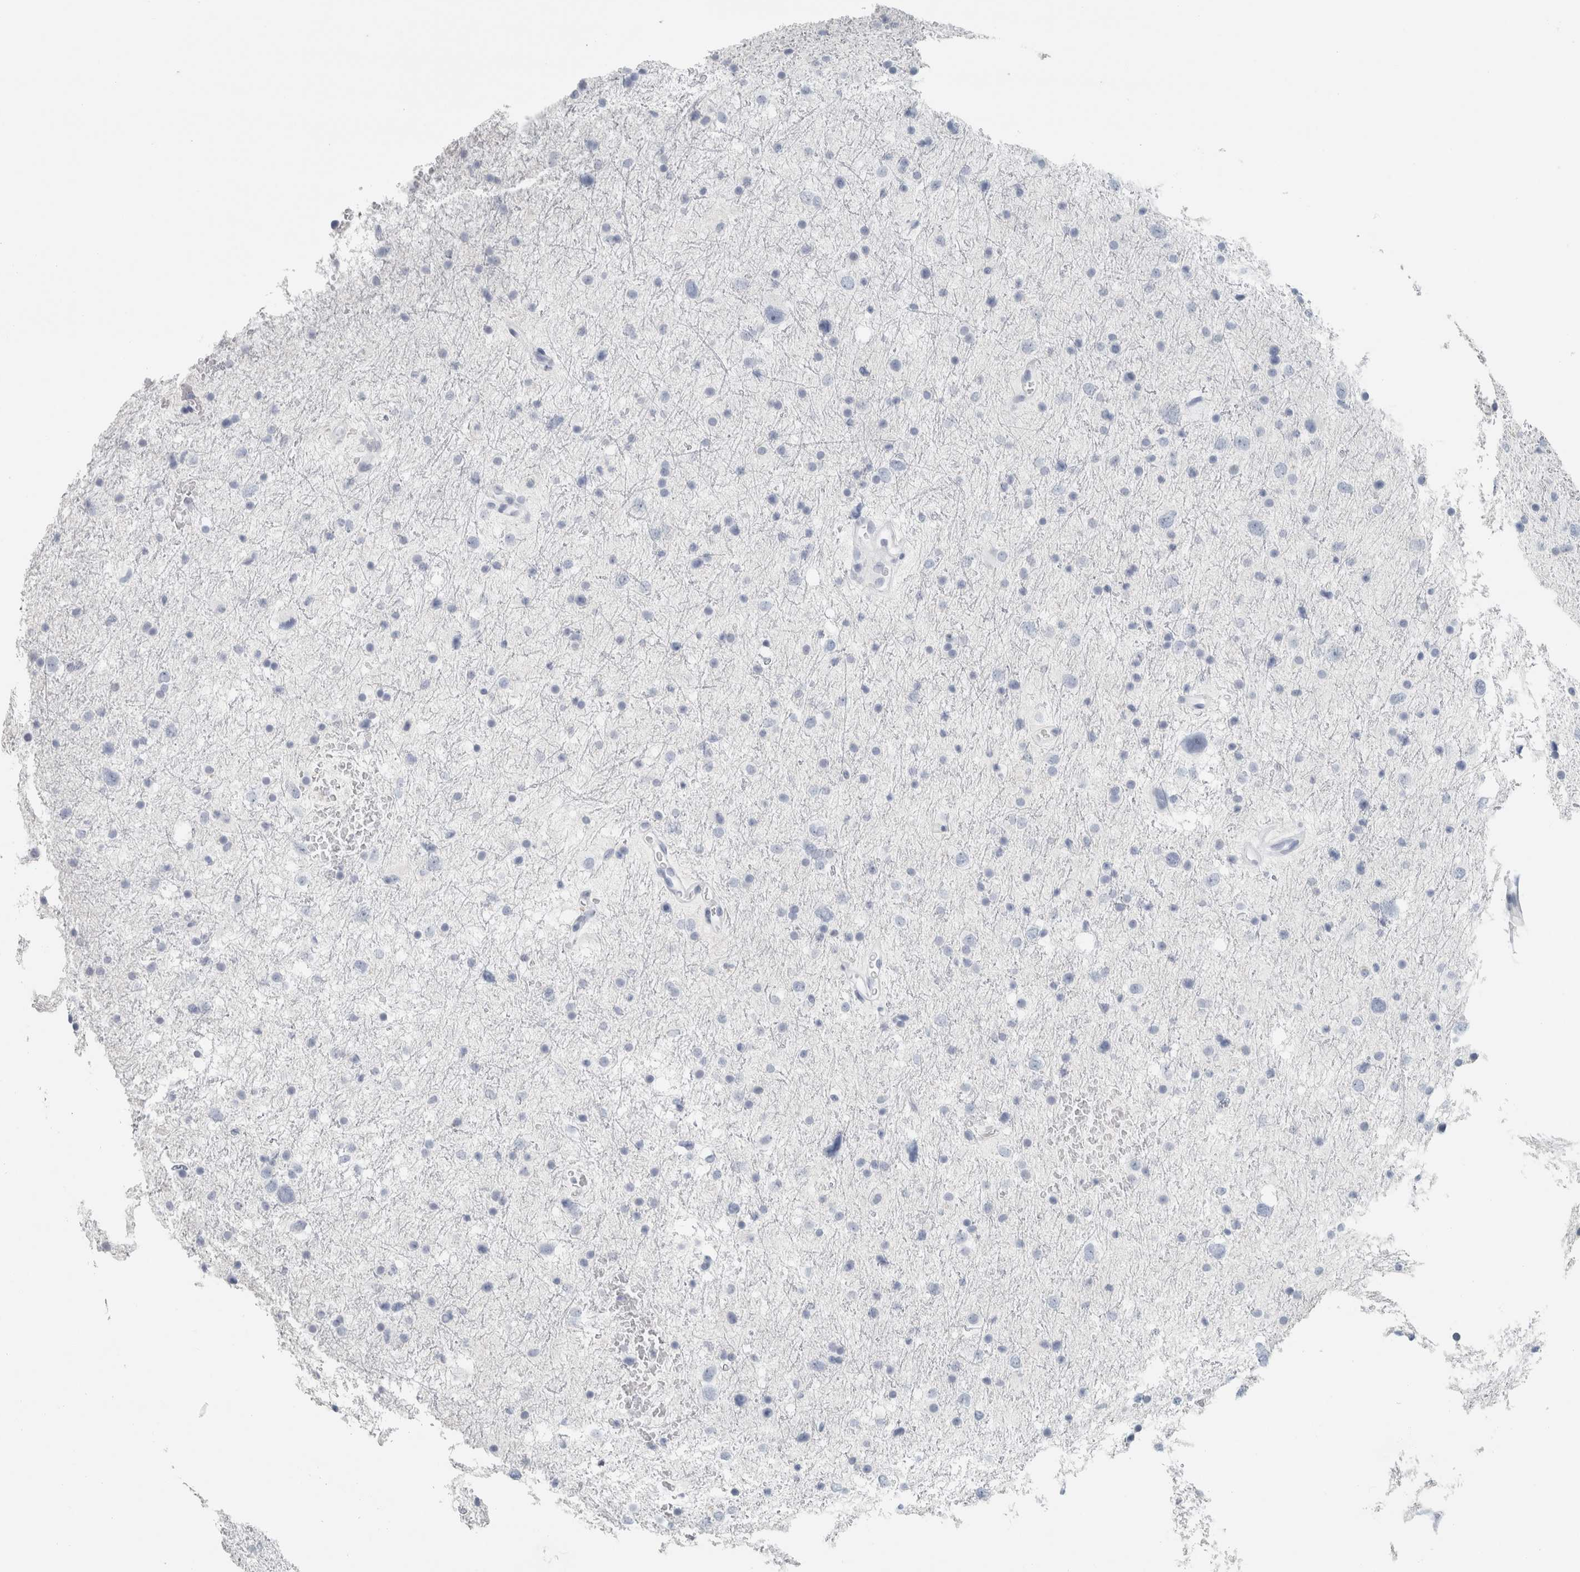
{"staining": {"intensity": "negative", "quantity": "none", "location": "none"}, "tissue": "glioma", "cell_type": "Tumor cells", "image_type": "cancer", "snomed": [{"axis": "morphology", "description": "Glioma, malignant, Low grade"}, {"axis": "topography", "description": "Brain"}], "caption": "Immunohistochemical staining of glioma demonstrates no significant staining in tumor cells.", "gene": "SLC28A3", "patient": {"sex": "female", "age": 37}}